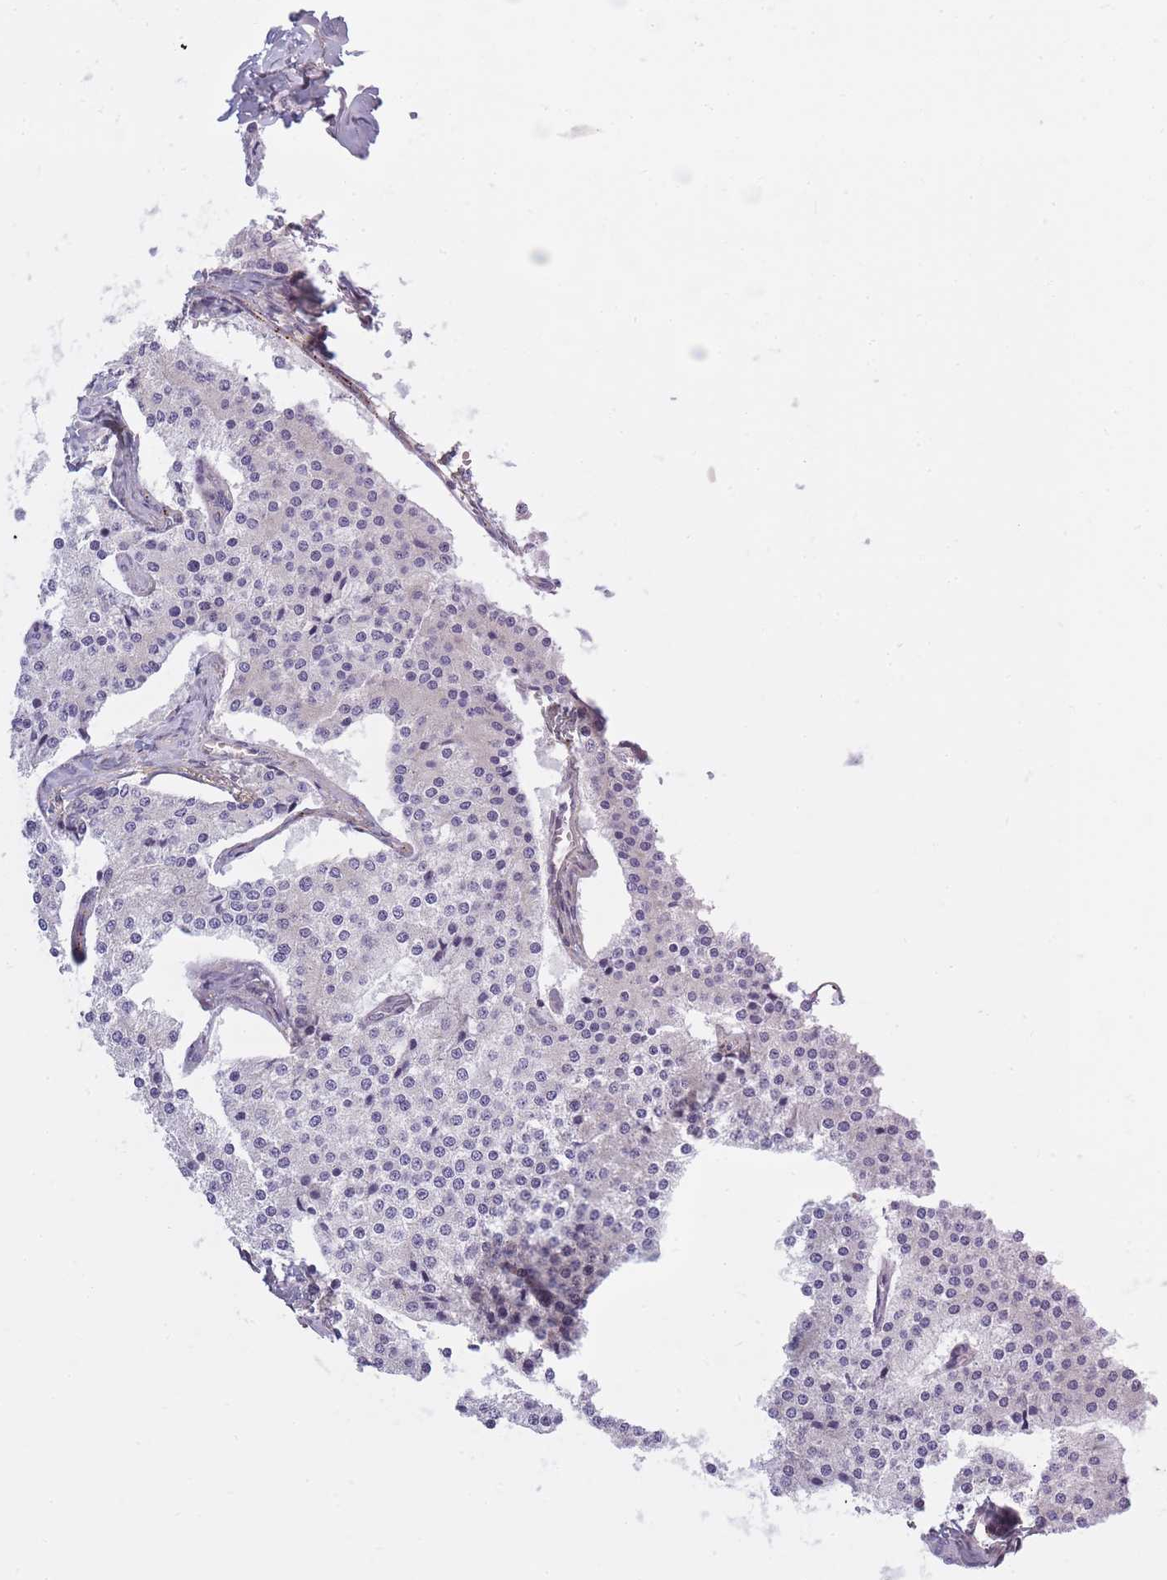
{"staining": {"intensity": "negative", "quantity": "none", "location": "none"}, "tissue": "carcinoid", "cell_type": "Tumor cells", "image_type": "cancer", "snomed": [{"axis": "morphology", "description": "Carcinoid, malignant, NOS"}, {"axis": "topography", "description": "Colon"}], "caption": "This is an immunohistochemistry micrograph of malignant carcinoid. There is no positivity in tumor cells.", "gene": "AP3M2", "patient": {"sex": "female", "age": 52}}